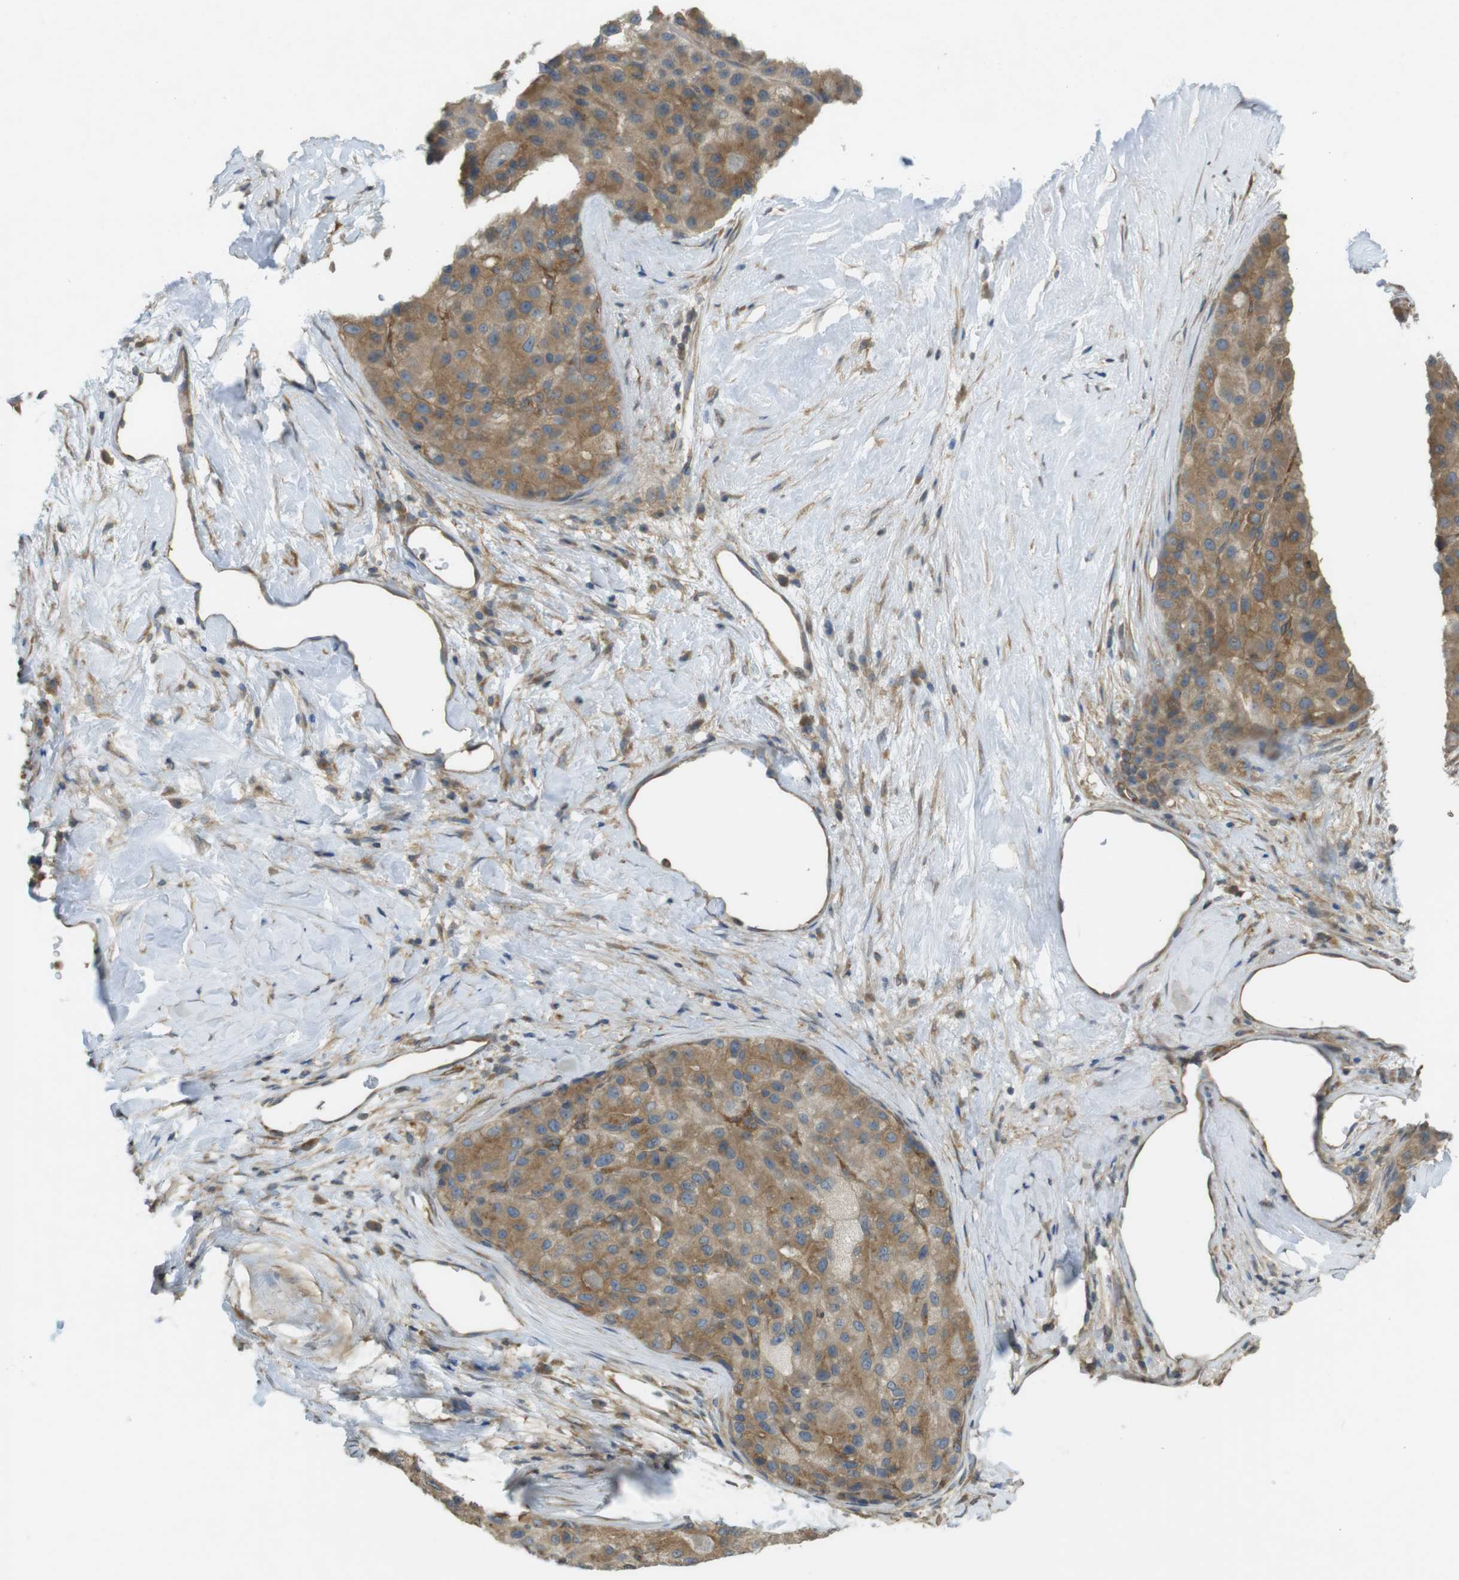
{"staining": {"intensity": "moderate", "quantity": ">75%", "location": "cytoplasmic/membranous"}, "tissue": "liver cancer", "cell_type": "Tumor cells", "image_type": "cancer", "snomed": [{"axis": "morphology", "description": "Carcinoma, Hepatocellular, NOS"}, {"axis": "topography", "description": "Liver"}], "caption": "A histopathology image of liver cancer (hepatocellular carcinoma) stained for a protein shows moderate cytoplasmic/membranous brown staining in tumor cells. (brown staining indicates protein expression, while blue staining denotes nuclei).", "gene": "KIF5B", "patient": {"sex": "male", "age": 80}}